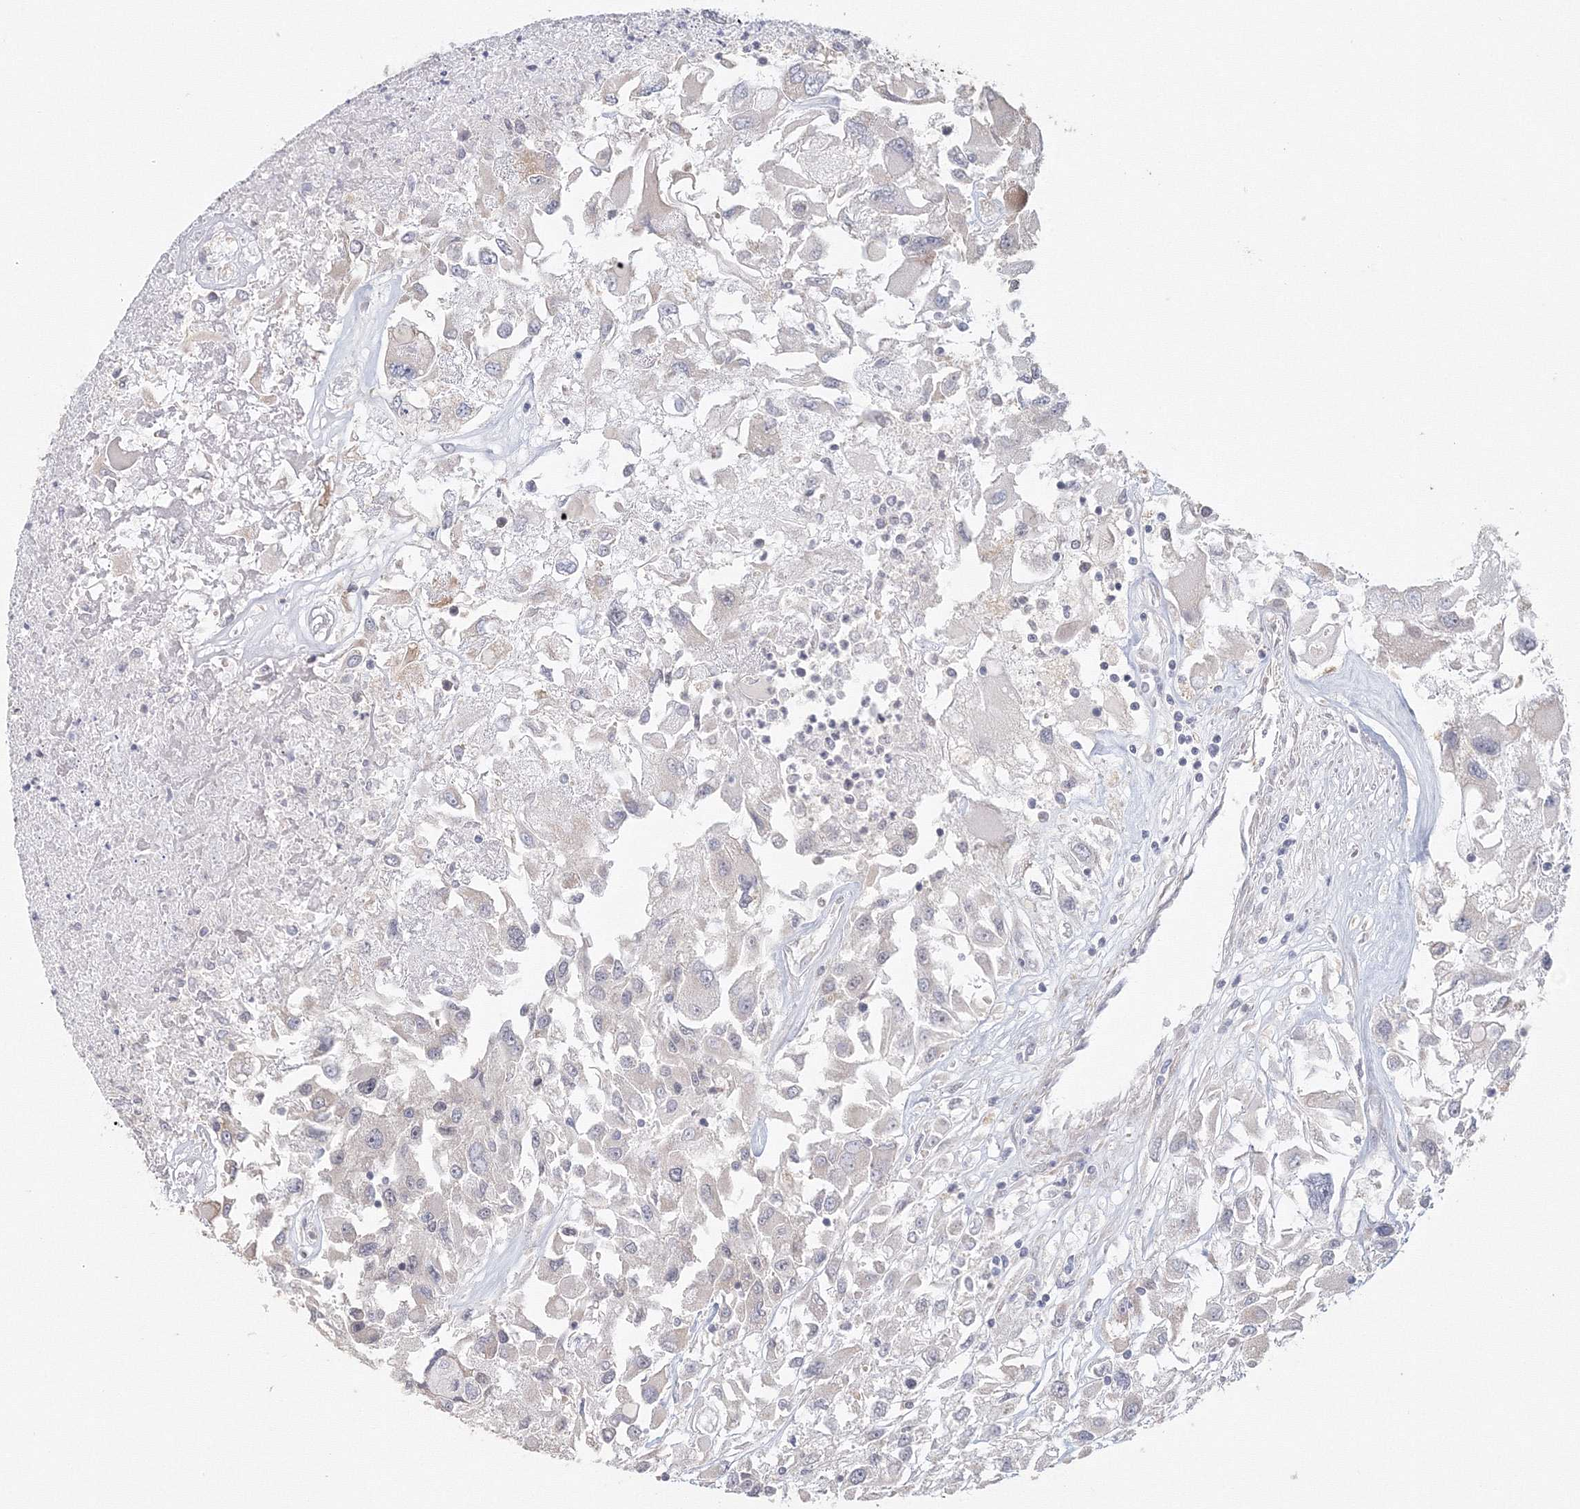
{"staining": {"intensity": "negative", "quantity": "none", "location": "none"}, "tissue": "renal cancer", "cell_type": "Tumor cells", "image_type": "cancer", "snomed": [{"axis": "morphology", "description": "Adenocarcinoma, NOS"}, {"axis": "topography", "description": "Kidney"}], "caption": "Adenocarcinoma (renal) was stained to show a protein in brown. There is no significant positivity in tumor cells.", "gene": "TACC2", "patient": {"sex": "female", "age": 52}}